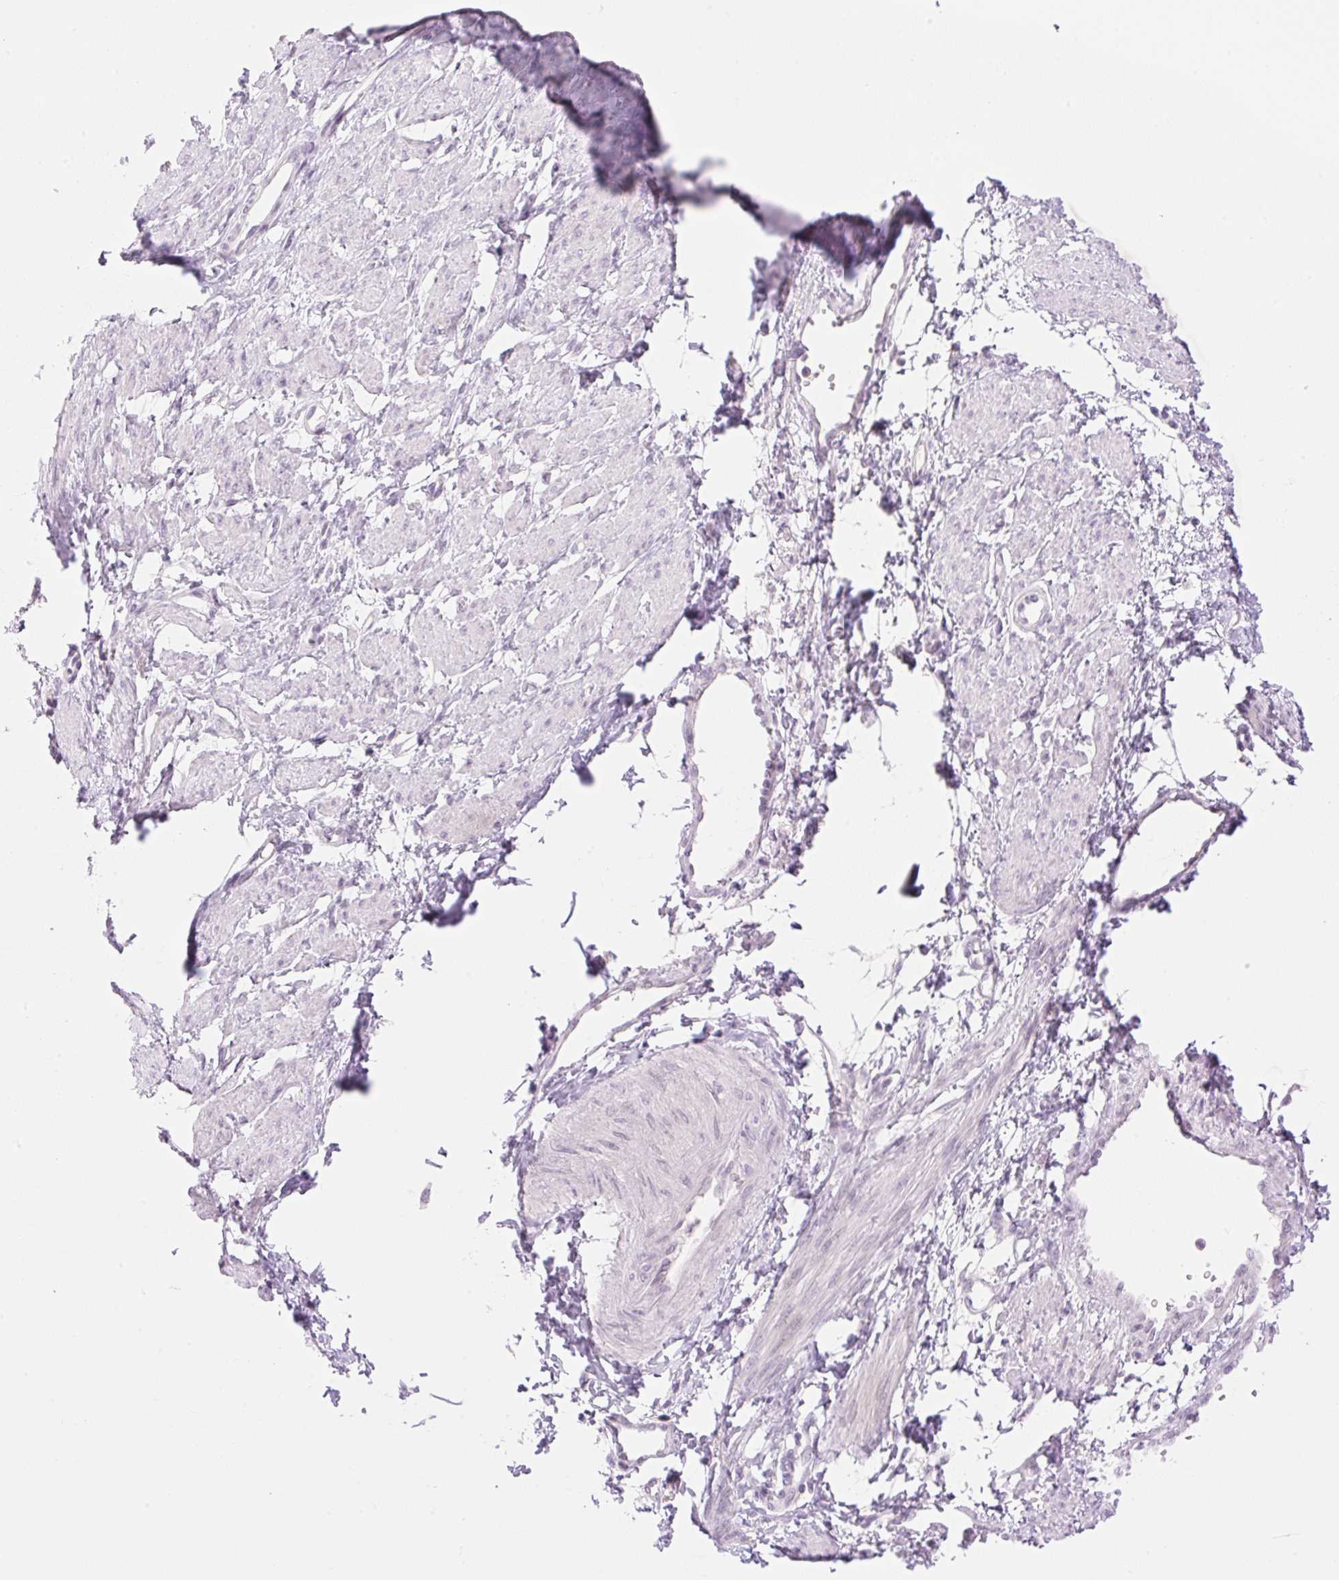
{"staining": {"intensity": "negative", "quantity": "none", "location": "none"}, "tissue": "smooth muscle", "cell_type": "Smooth muscle cells", "image_type": "normal", "snomed": [{"axis": "morphology", "description": "Normal tissue, NOS"}, {"axis": "topography", "description": "Smooth muscle"}, {"axis": "topography", "description": "Uterus"}], "caption": "Immunohistochemistry (IHC) histopathology image of normal smooth muscle: smooth muscle stained with DAB demonstrates no significant protein expression in smooth muscle cells. (DAB (3,3'-diaminobenzidine) immunohistochemistry, high magnification).", "gene": "TBX15", "patient": {"sex": "female", "age": 39}}